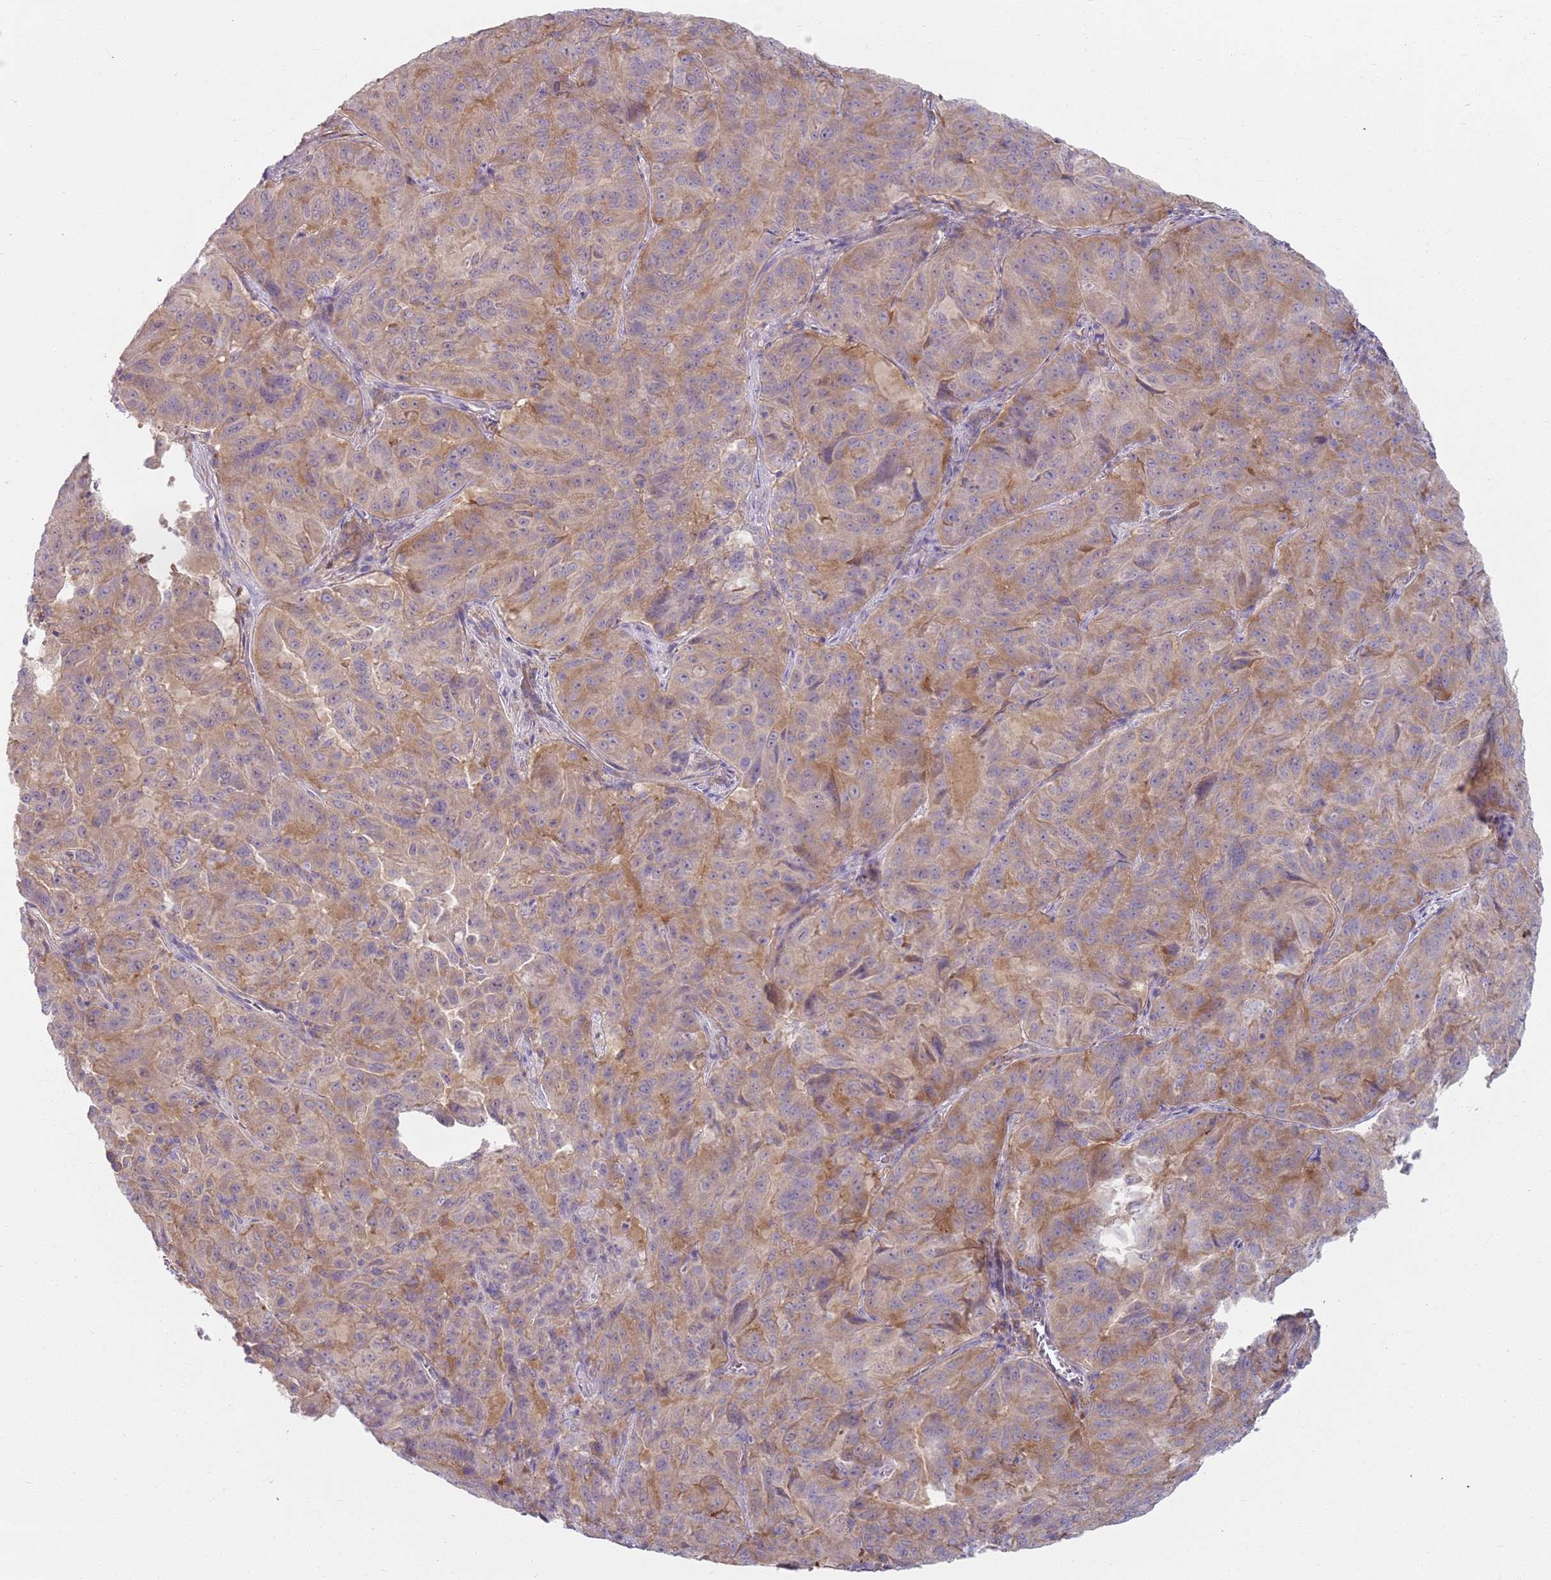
{"staining": {"intensity": "moderate", "quantity": ">75%", "location": "cytoplasmic/membranous"}, "tissue": "pancreatic cancer", "cell_type": "Tumor cells", "image_type": "cancer", "snomed": [{"axis": "morphology", "description": "Adenocarcinoma, NOS"}, {"axis": "topography", "description": "Pancreas"}], "caption": "Tumor cells demonstrate medium levels of moderate cytoplasmic/membranous positivity in about >75% of cells in human adenocarcinoma (pancreatic). The protein of interest is stained brown, and the nuclei are stained in blue (DAB IHC with brightfield microscopy, high magnification).", "gene": "SLC26A6", "patient": {"sex": "male", "age": 63}}